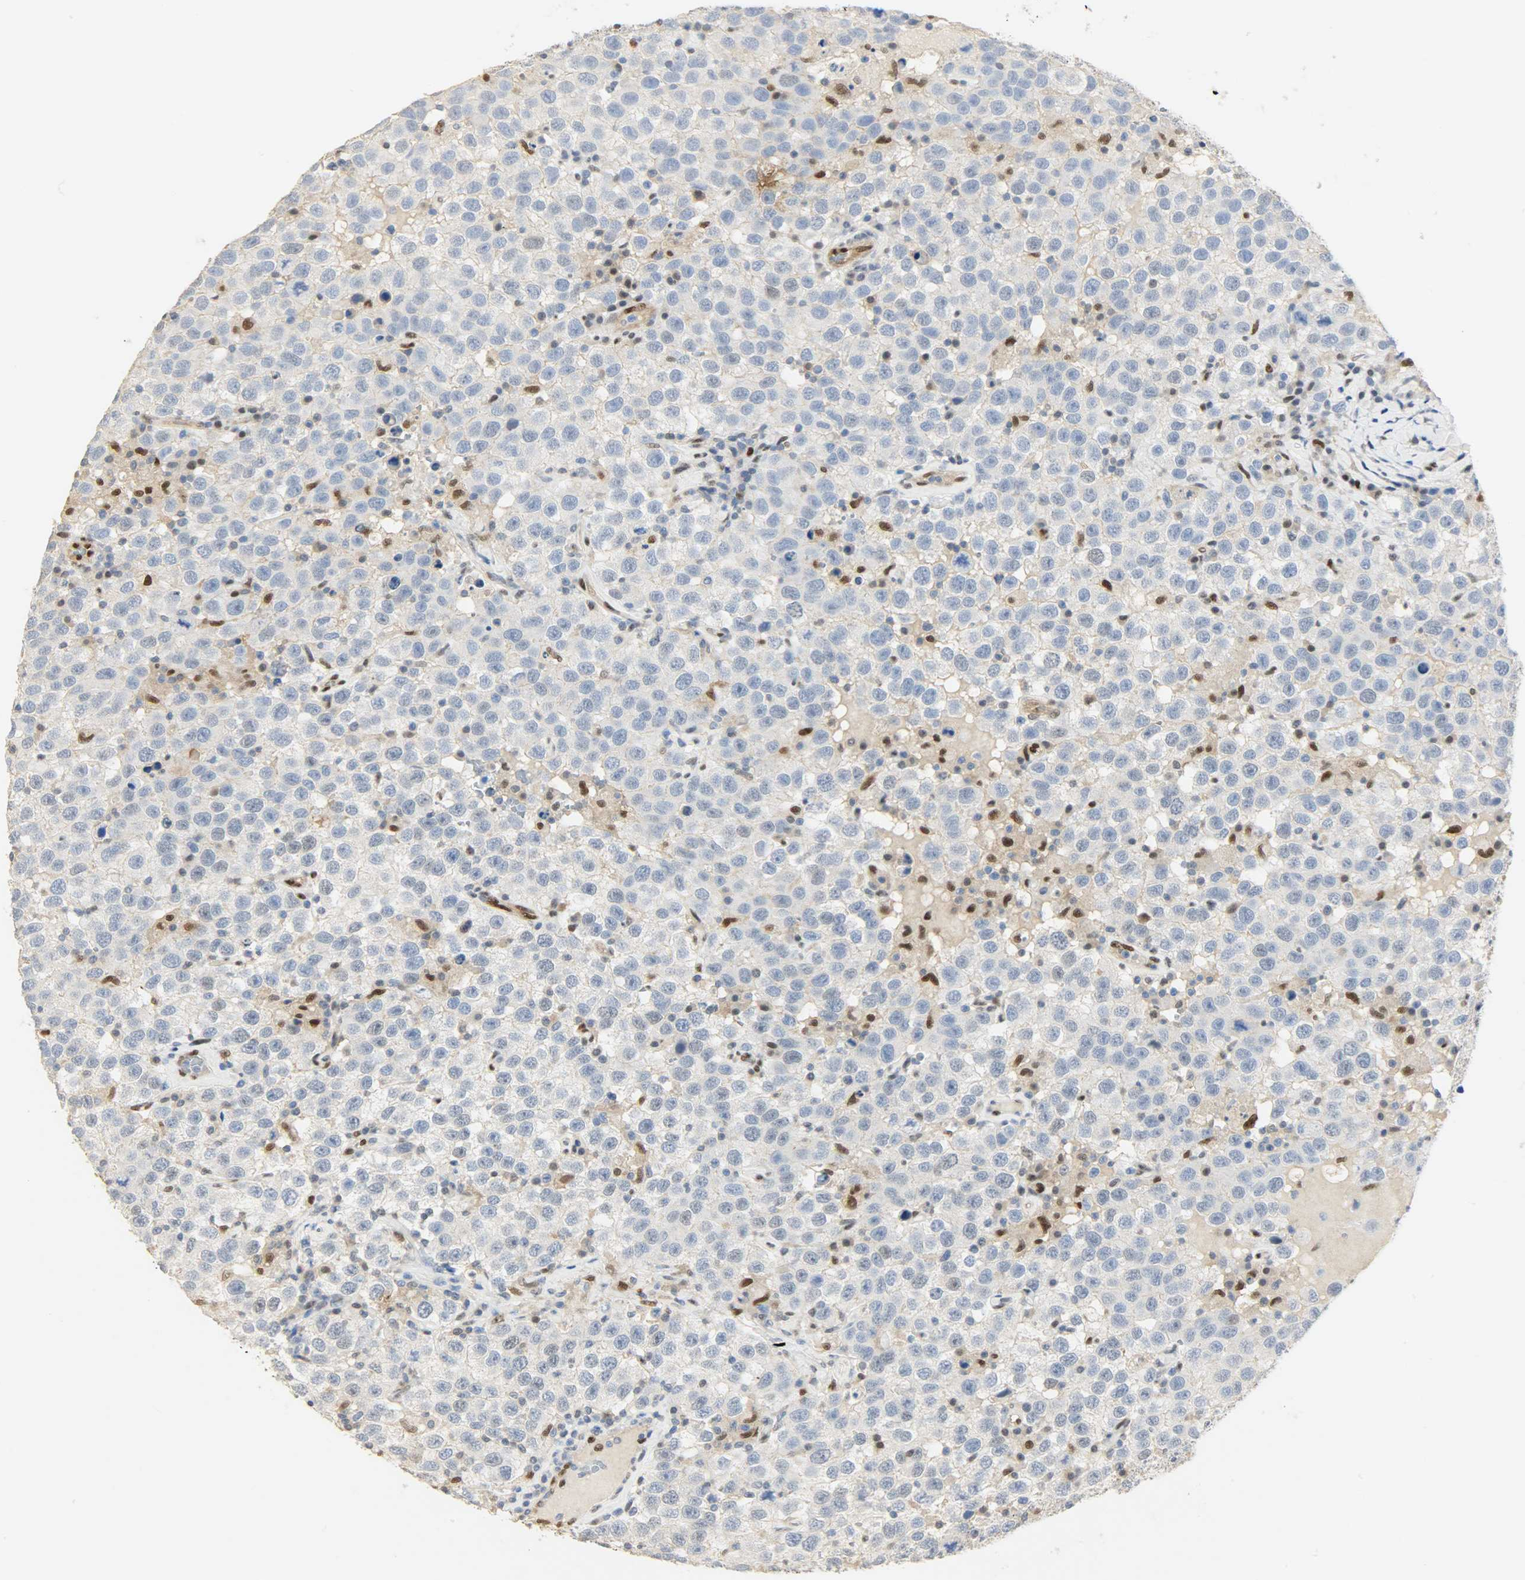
{"staining": {"intensity": "negative", "quantity": "none", "location": "none"}, "tissue": "testis cancer", "cell_type": "Tumor cells", "image_type": "cancer", "snomed": [{"axis": "morphology", "description": "Seminoma, NOS"}, {"axis": "topography", "description": "Testis"}], "caption": "Immunohistochemical staining of human seminoma (testis) exhibits no significant positivity in tumor cells.", "gene": "NPEPL1", "patient": {"sex": "male", "age": 41}}